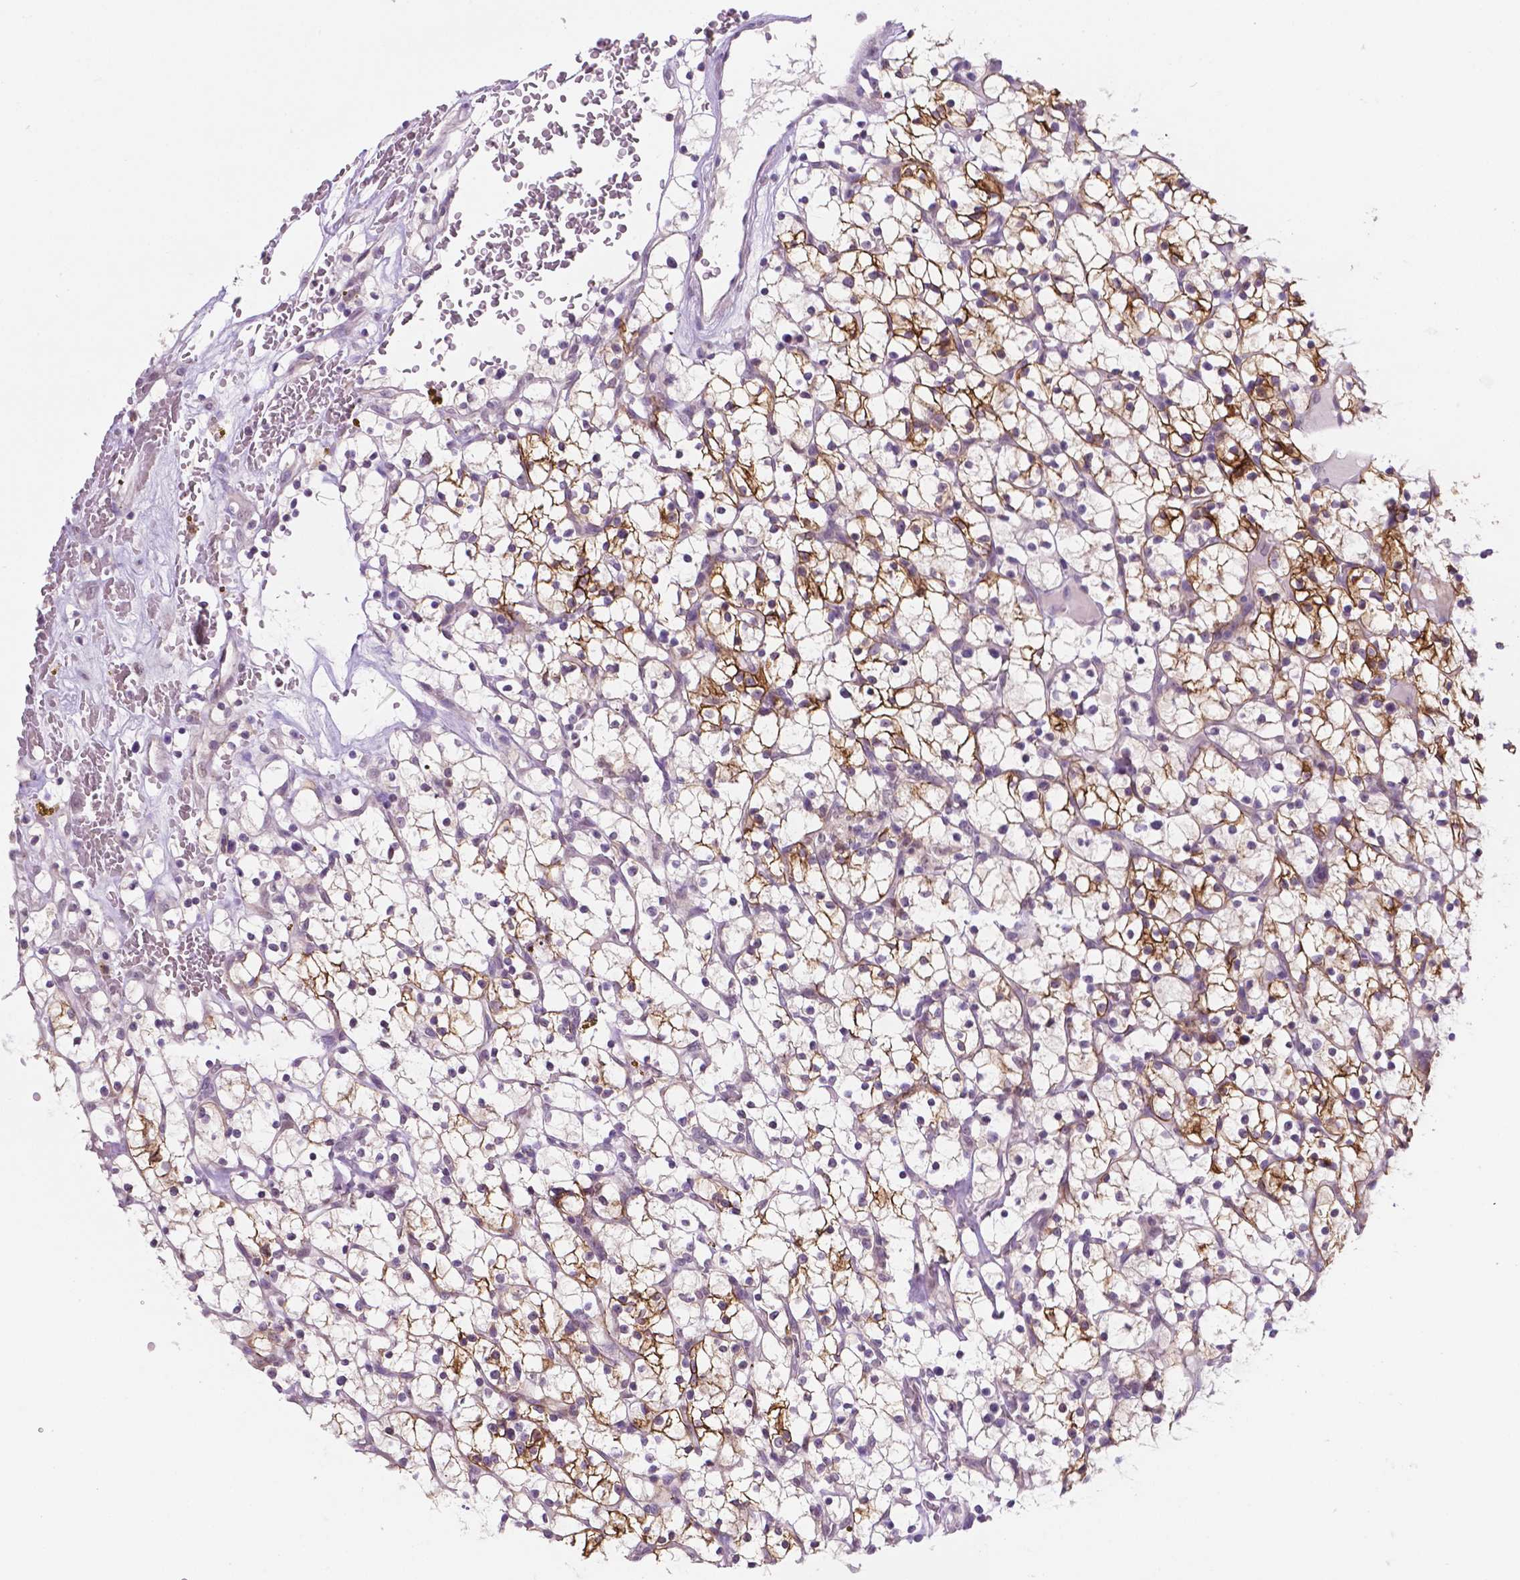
{"staining": {"intensity": "moderate", "quantity": "25%-75%", "location": "cytoplasmic/membranous"}, "tissue": "renal cancer", "cell_type": "Tumor cells", "image_type": "cancer", "snomed": [{"axis": "morphology", "description": "Adenocarcinoma, NOS"}, {"axis": "topography", "description": "Kidney"}], "caption": "About 25%-75% of tumor cells in adenocarcinoma (renal) show moderate cytoplasmic/membranous protein positivity as visualized by brown immunohistochemical staining.", "gene": "SHLD3", "patient": {"sex": "female", "age": 64}}